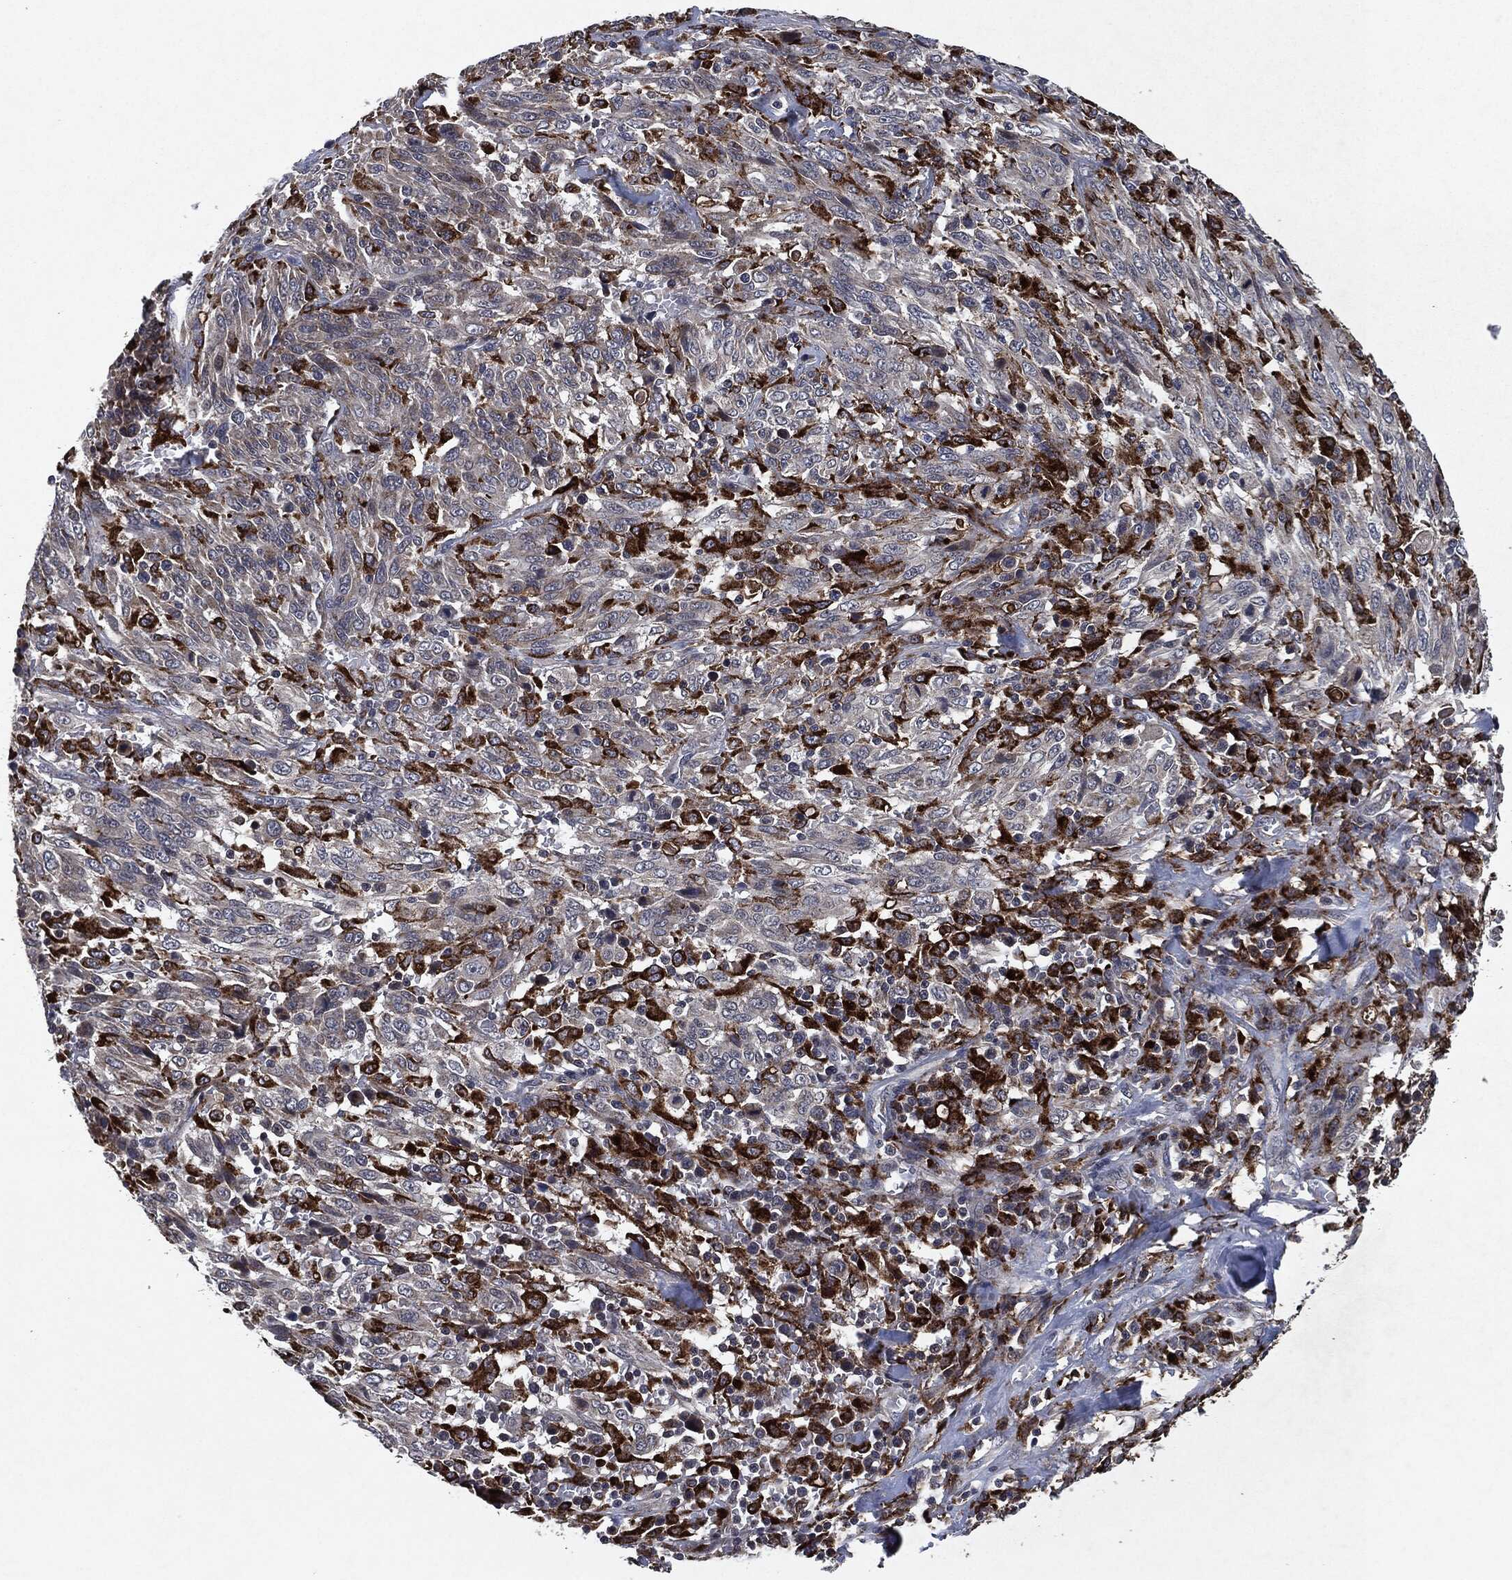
{"staining": {"intensity": "negative", "quantity": "none", "location": "none"}, "tissue": "melanoma", "cell_type": "Tumor cells", "image_type": "cancer", "snomed": [{"axis": "morphology", "description": "Malignant melanoma, NOS"}, {"axis": "topography", "description": "Skin"}], "caption": "Malignant melanoma stained for a protein using IHC displays no expression tumor cells.", "gene": "SLC31A2", "patient": {"sex": "female", "age": 91}}